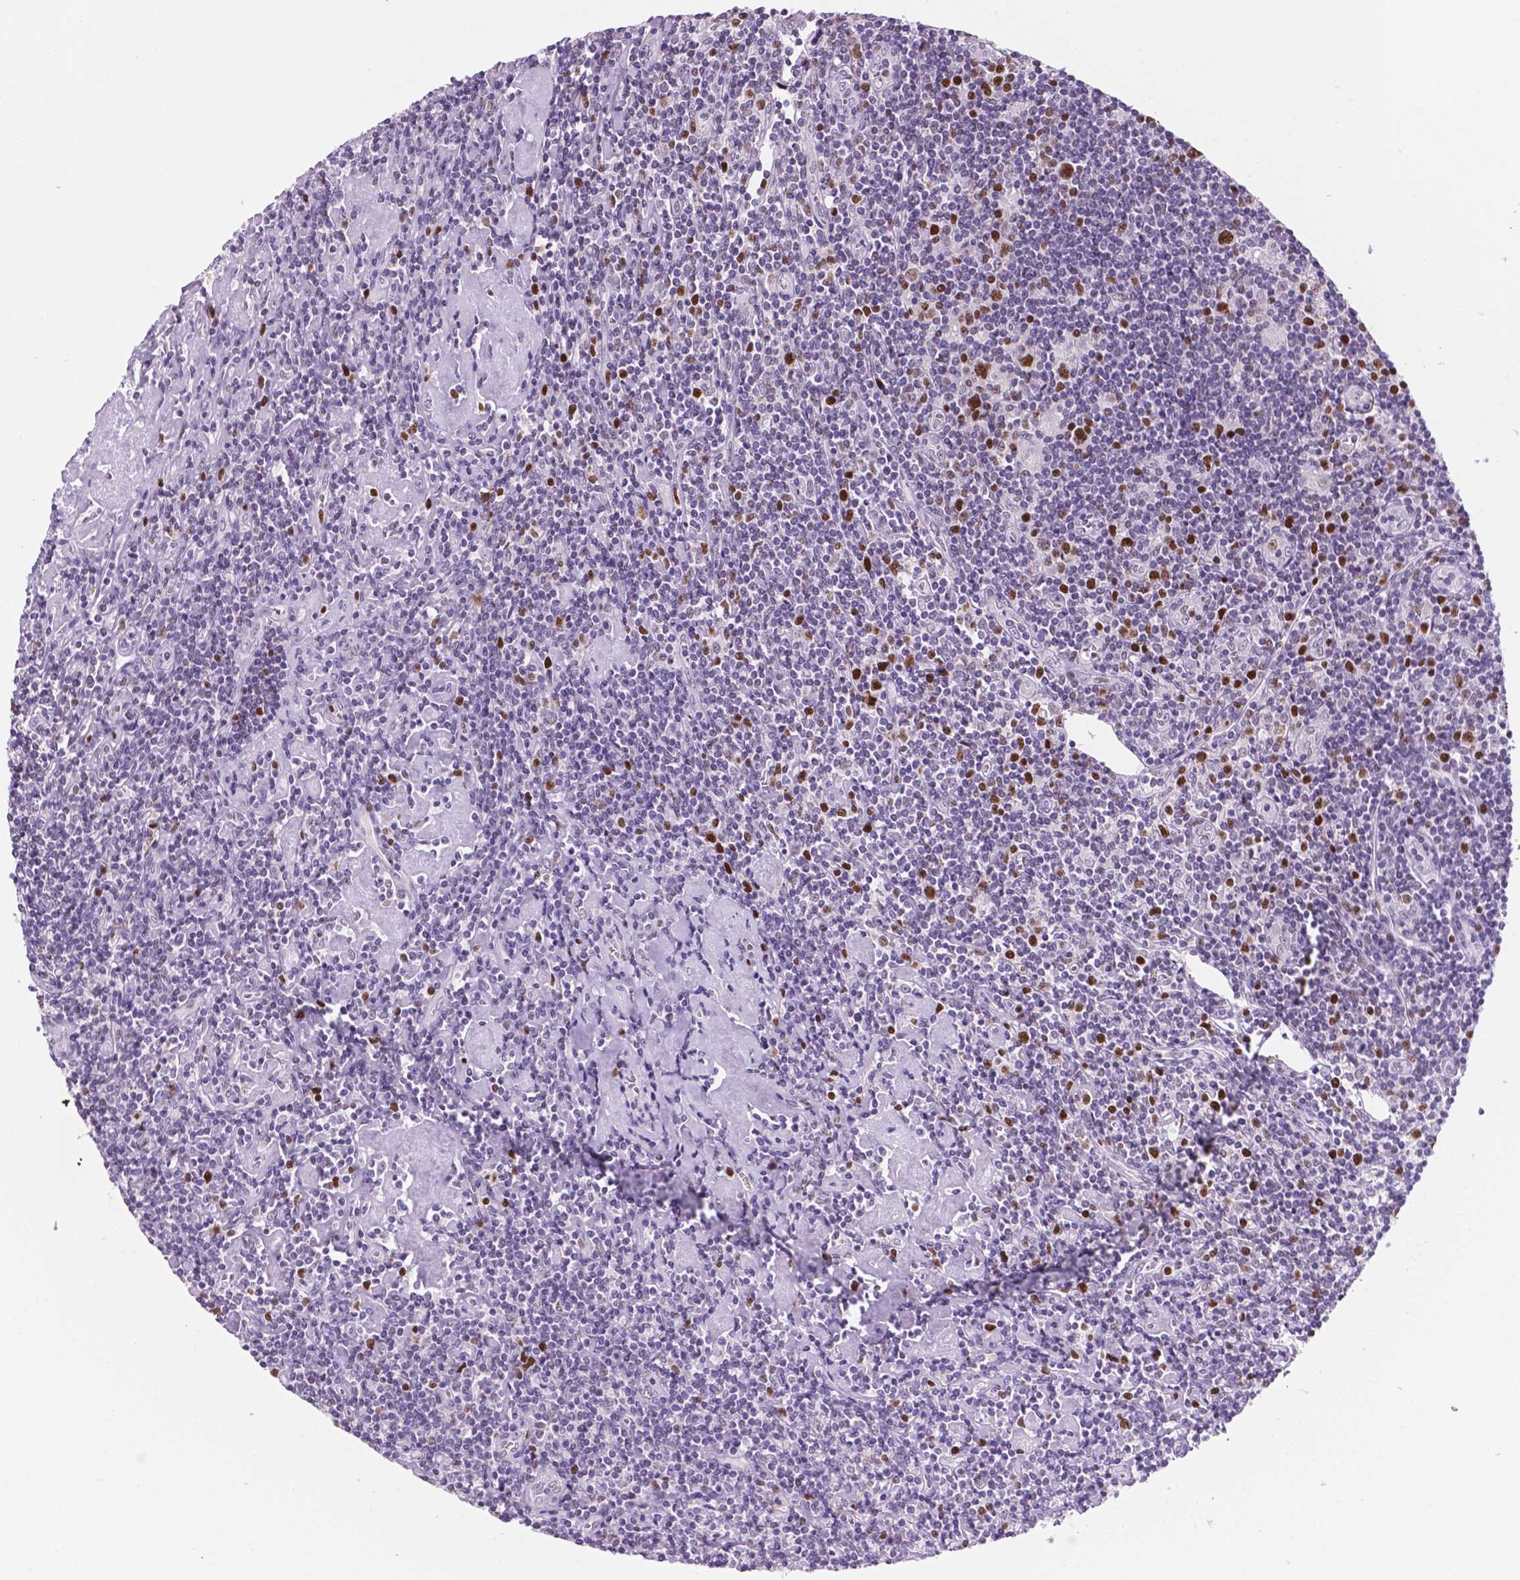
{"staining": {"intensity": "moderate", "quantity": ">75%", "location": "nuclear"}, "tissue": "lymphoma", "cell_type": "Tumor cells", "image_type": "cancer", "snomed": [{"axis": "morphology", "description": "Hodgkin's disease, NOS"}, {"axis": "topography", "description": "Lymph node"}], "caption": "A medium amount of moderate nuclear positivity is identified in about >75% of tumor cells in lymphoma tissue.", "gene": "NCAPH2", "patient": {"sex": "male", "age": 40}}